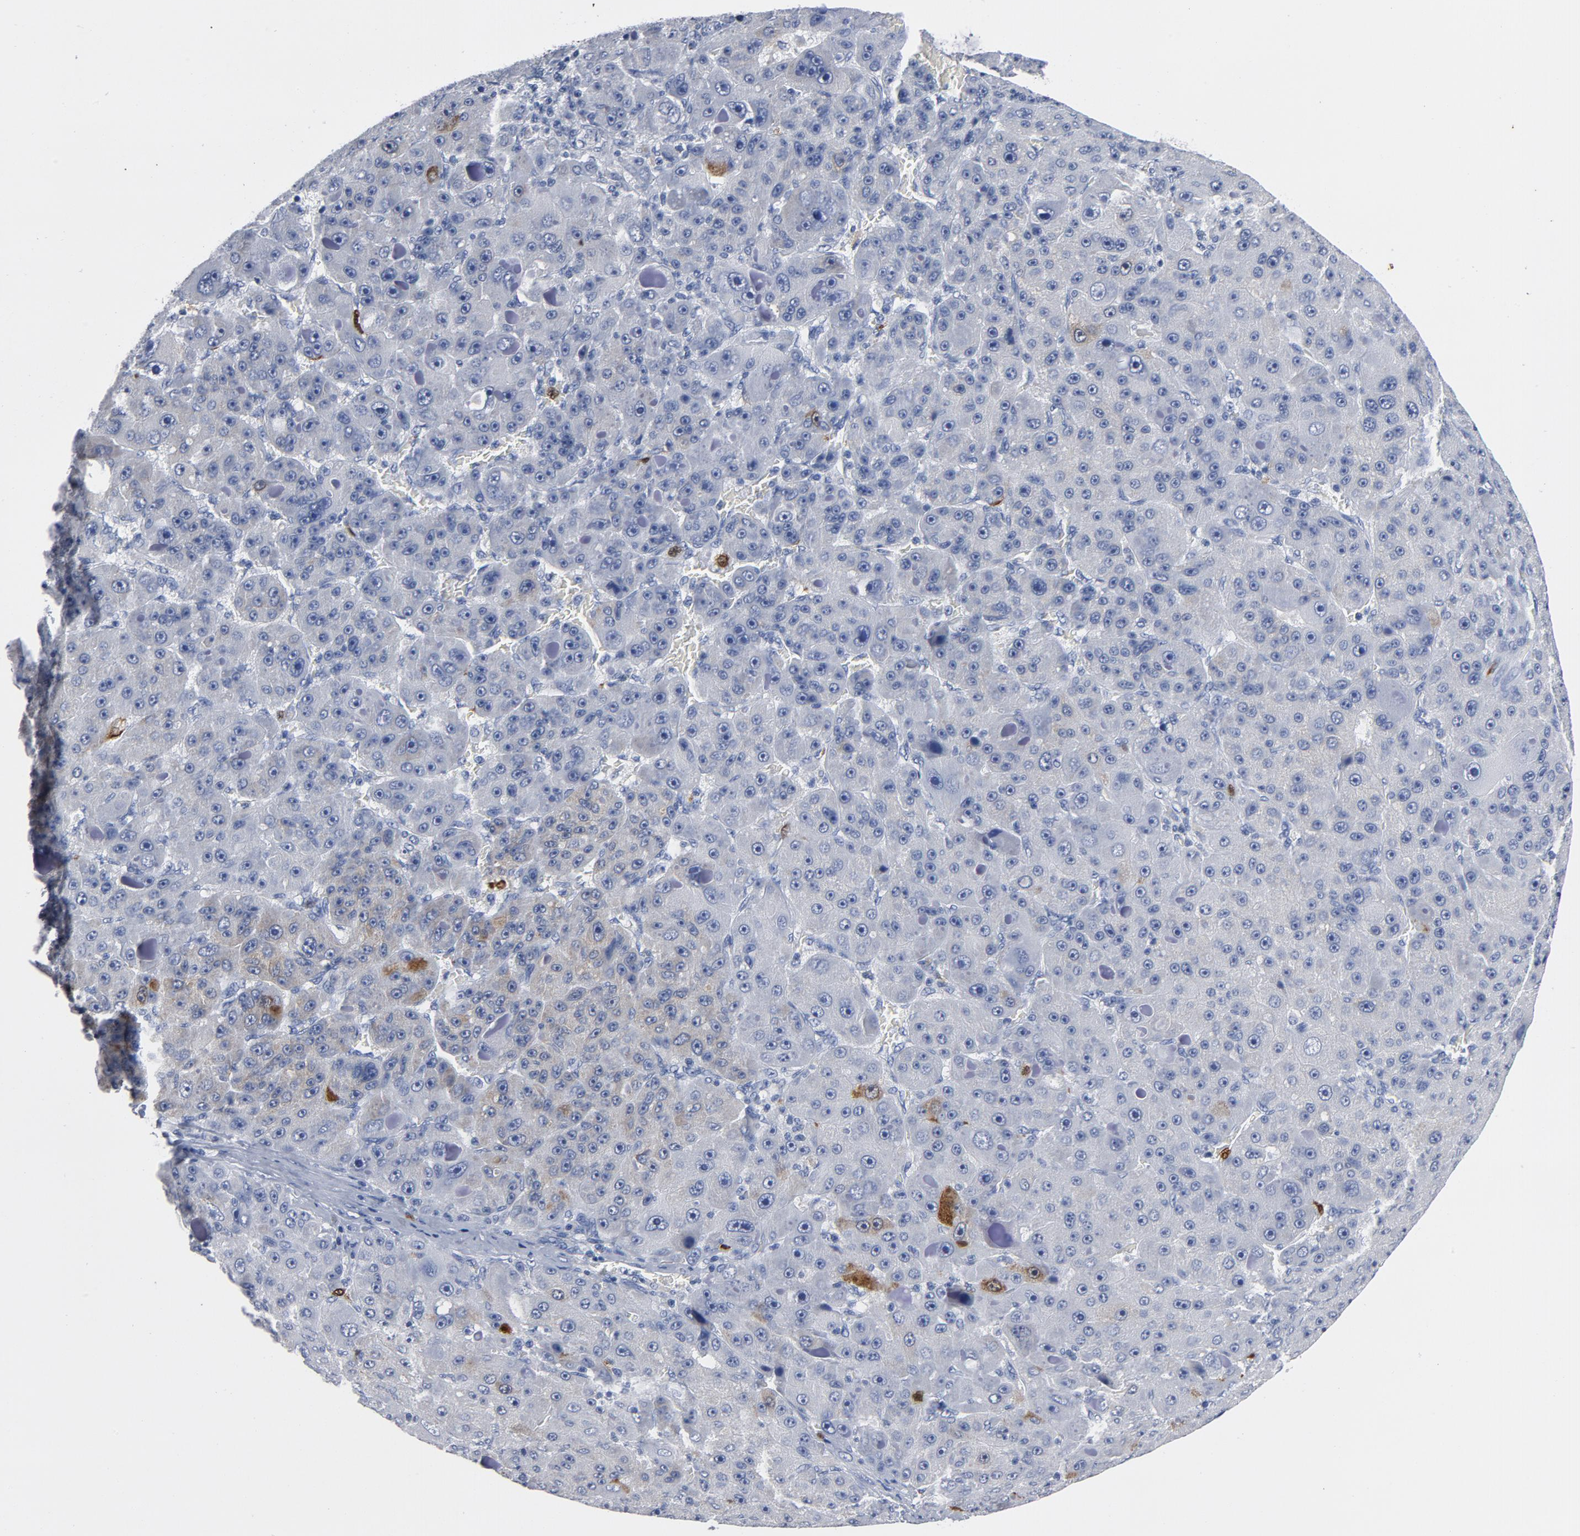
{"staining": {"intensity": "moderate", "quantity": "<25%", "location": "cytoplasmic/membranous,nuclear"}, "tissue": "liver cancer", "cell_type": "Tumor cells", "image_type": "cancer", "snomed": [{"axis": "morphology", "description": "Carcinoma, Hepatocellular, NOS"}, {"axis": "topography", "description": "Liver"}], "caption": "Immunohistochemistry histopathology image of liver cancer (hepatocellular carcinoma) stained for a protein (brown), which exhibits low levels of moderate cytoplasmic/membranous and nuclear staining in about <25% of tumor cells.", "gene": "CDC20", "patient": {"sex": "male", "age": 76}}